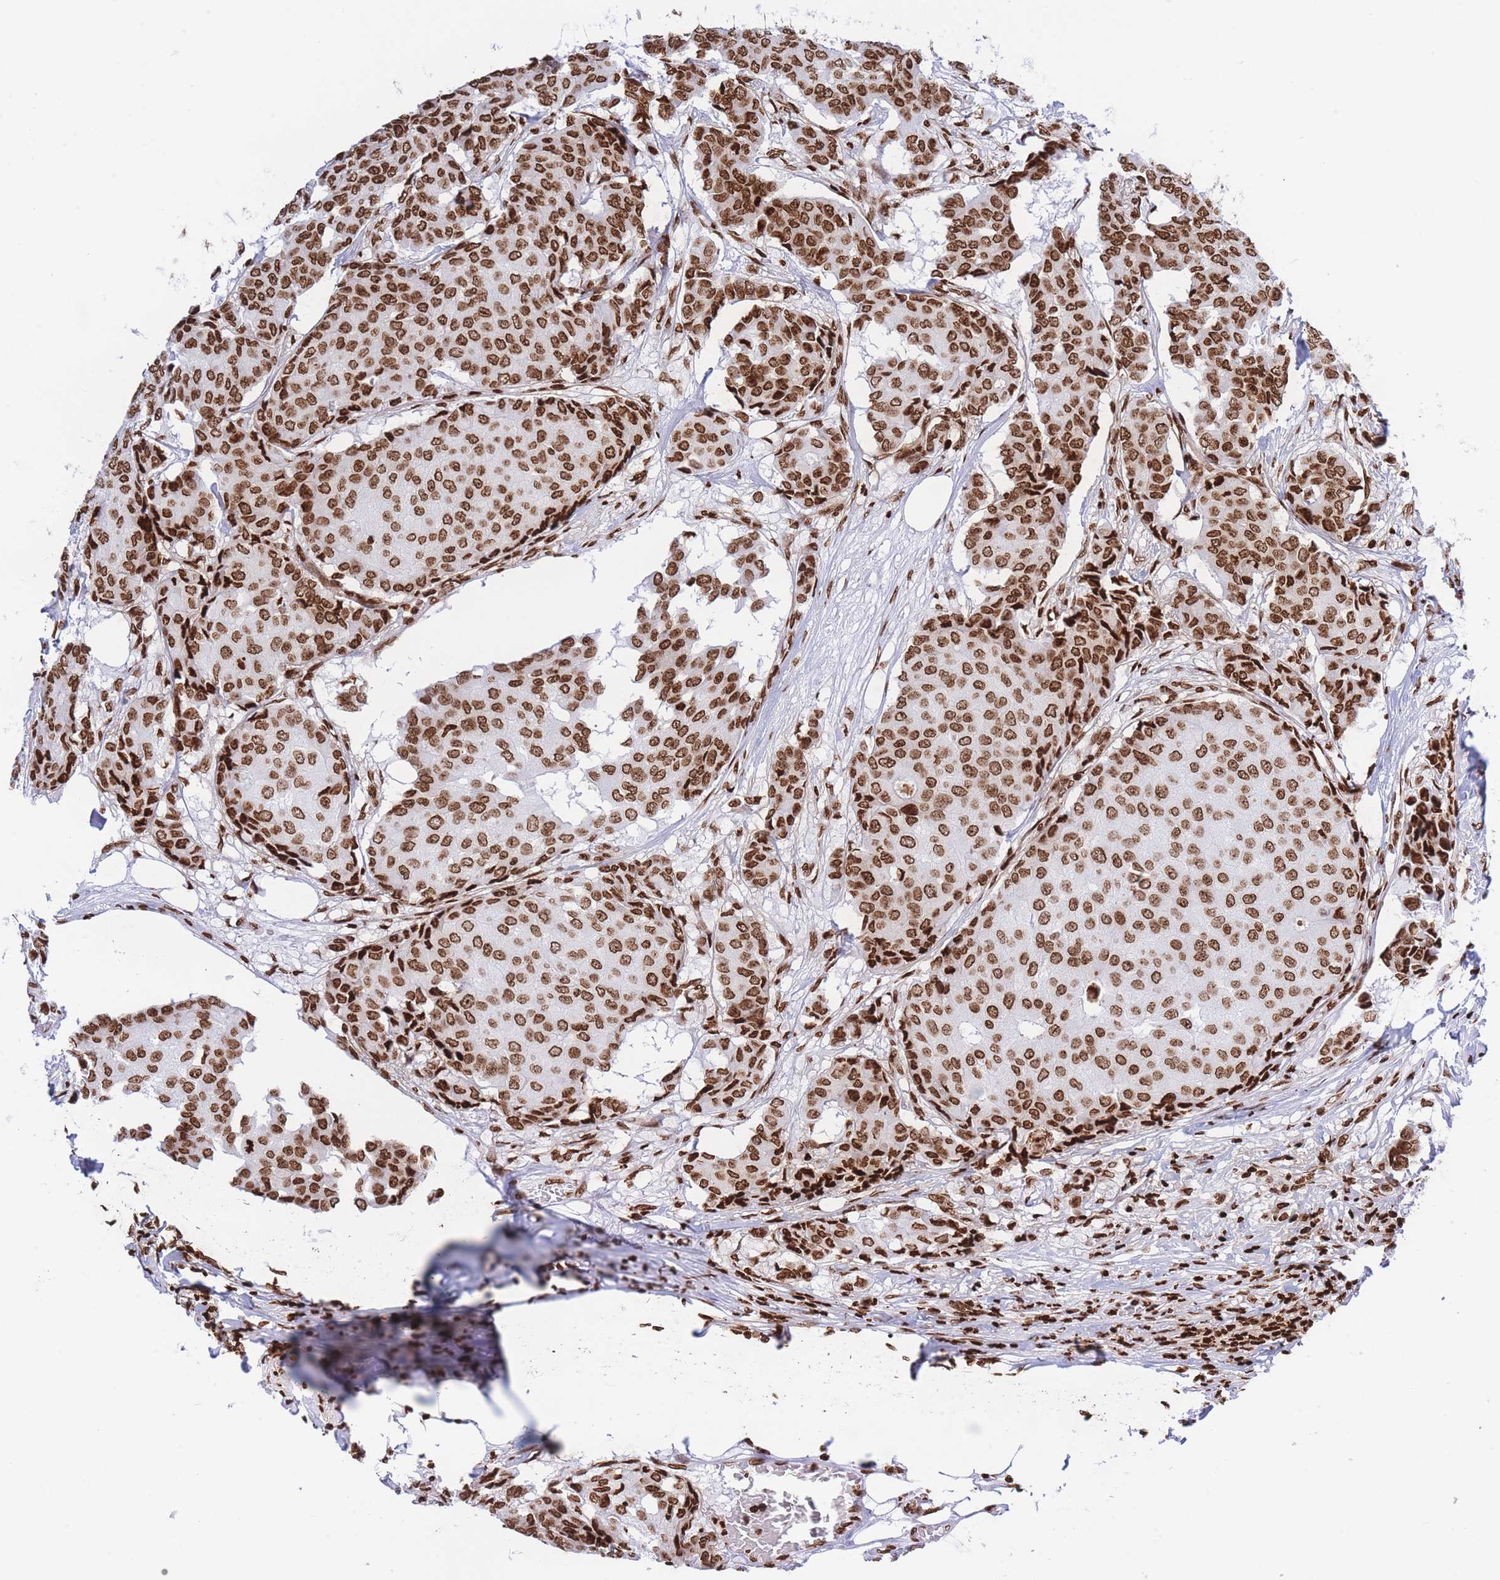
{"staining": {"intensity": "moderate", "quantity": ">75%", "location": "nuclear"}, "tissue": "breast cancer", "cell_type": "Tumor cells", "image_type": "cancer", "snomed": [{"axis": "morphology", "description": "Duct carcinoma"}, {"axis": "topography", "description": "Breast"}], "caption": "About >75% of tumor cells in breast intraductal carcinoma exhibit moderate nuclear protein staining as visualized by brown immunohistochemical staining.", "gene": "H2BC11", "patient": {"sex": "female", "age": 75}}